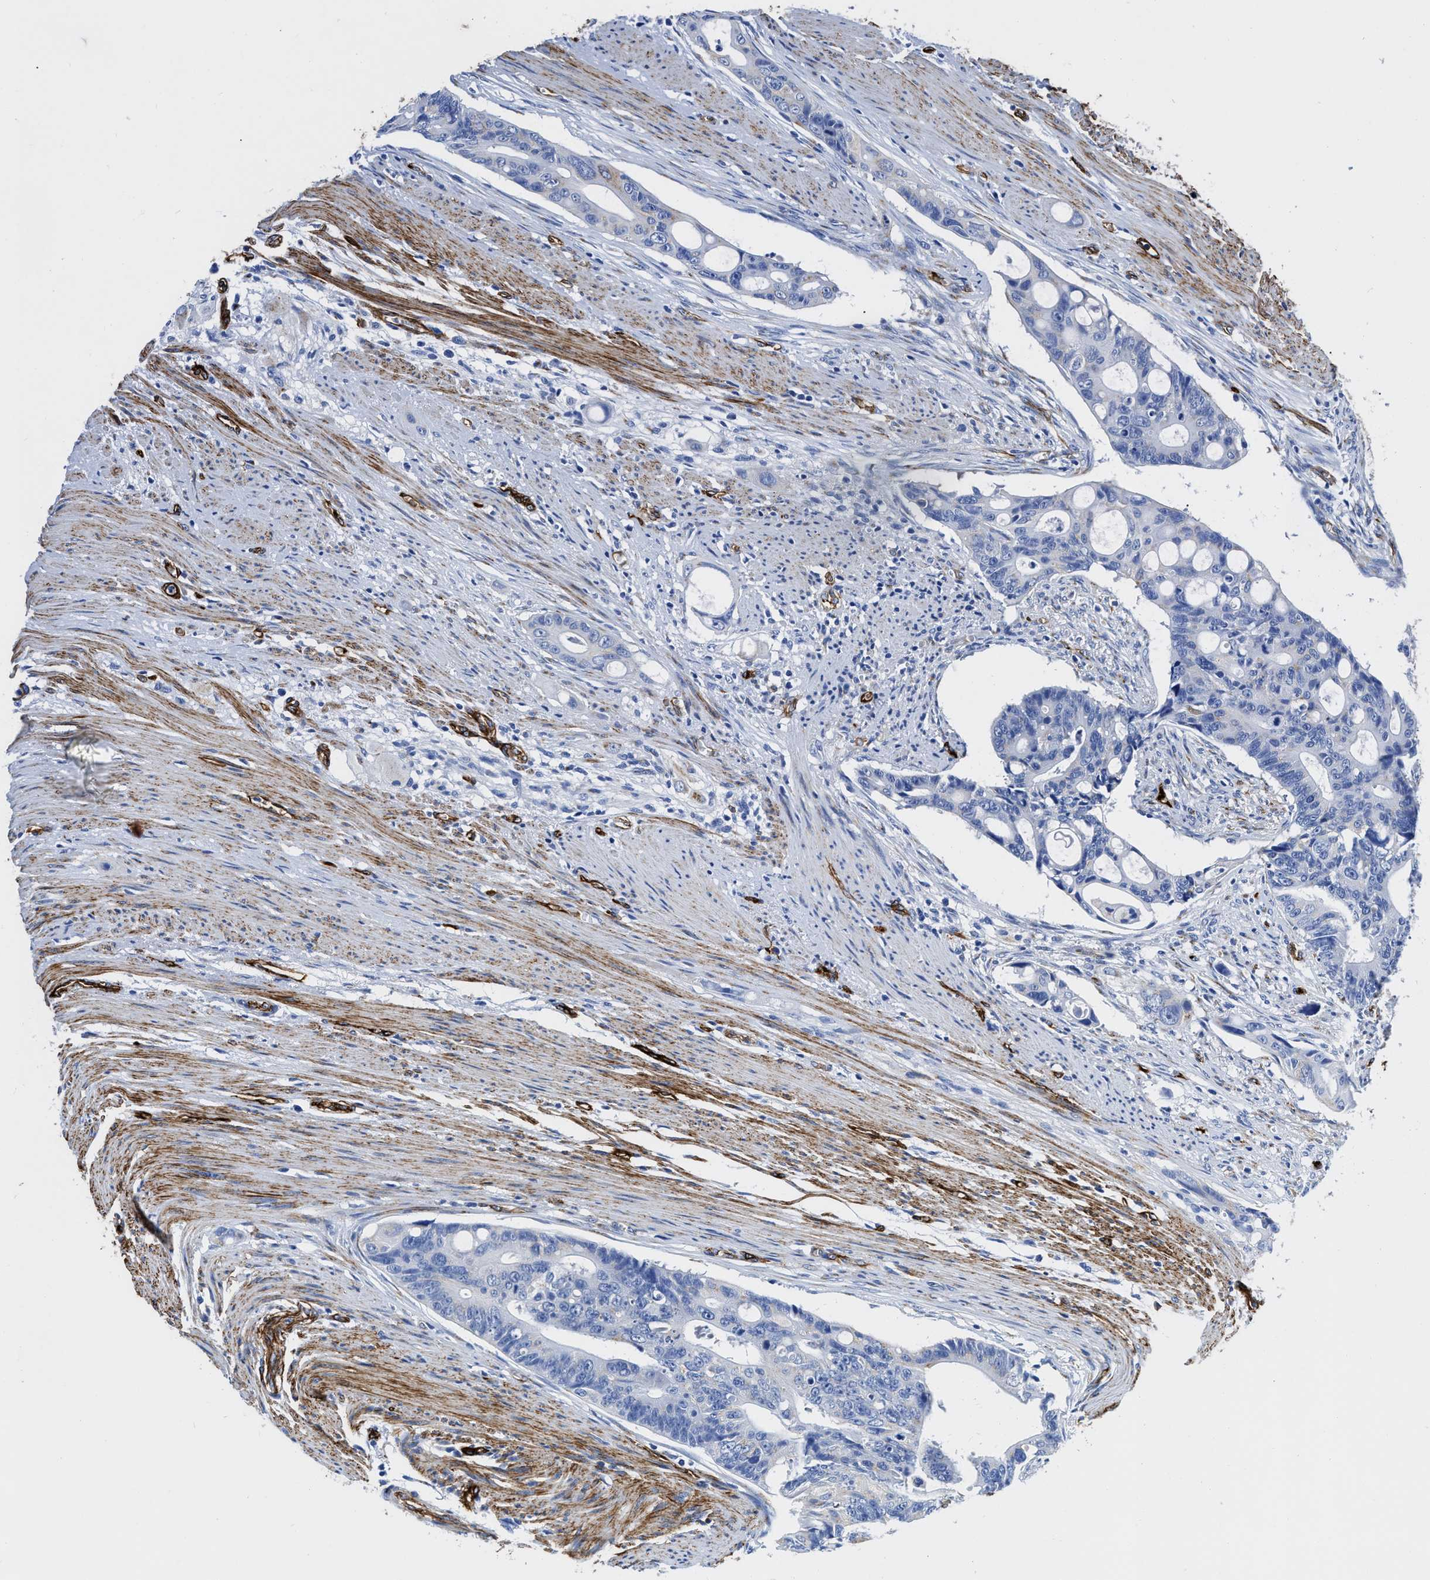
{"staining": {"intensity": "negative", "quantity": "none", "location": "none"}, "tissue": "colorectal cancer", "cell_type": "Tumor cells", "image_type": "cancer", "snomed": [{"axis": "morphology", "description": "Adenocarcinoma, NOS"}, {"axis": "topography", "description": "Colon"}], "caption": "Human colorectal cancer stained for a protein using IHC shows no positivity in tumor cells.", "gene": "TVP23B", "patient": {"sex": "female", "age": 57}}